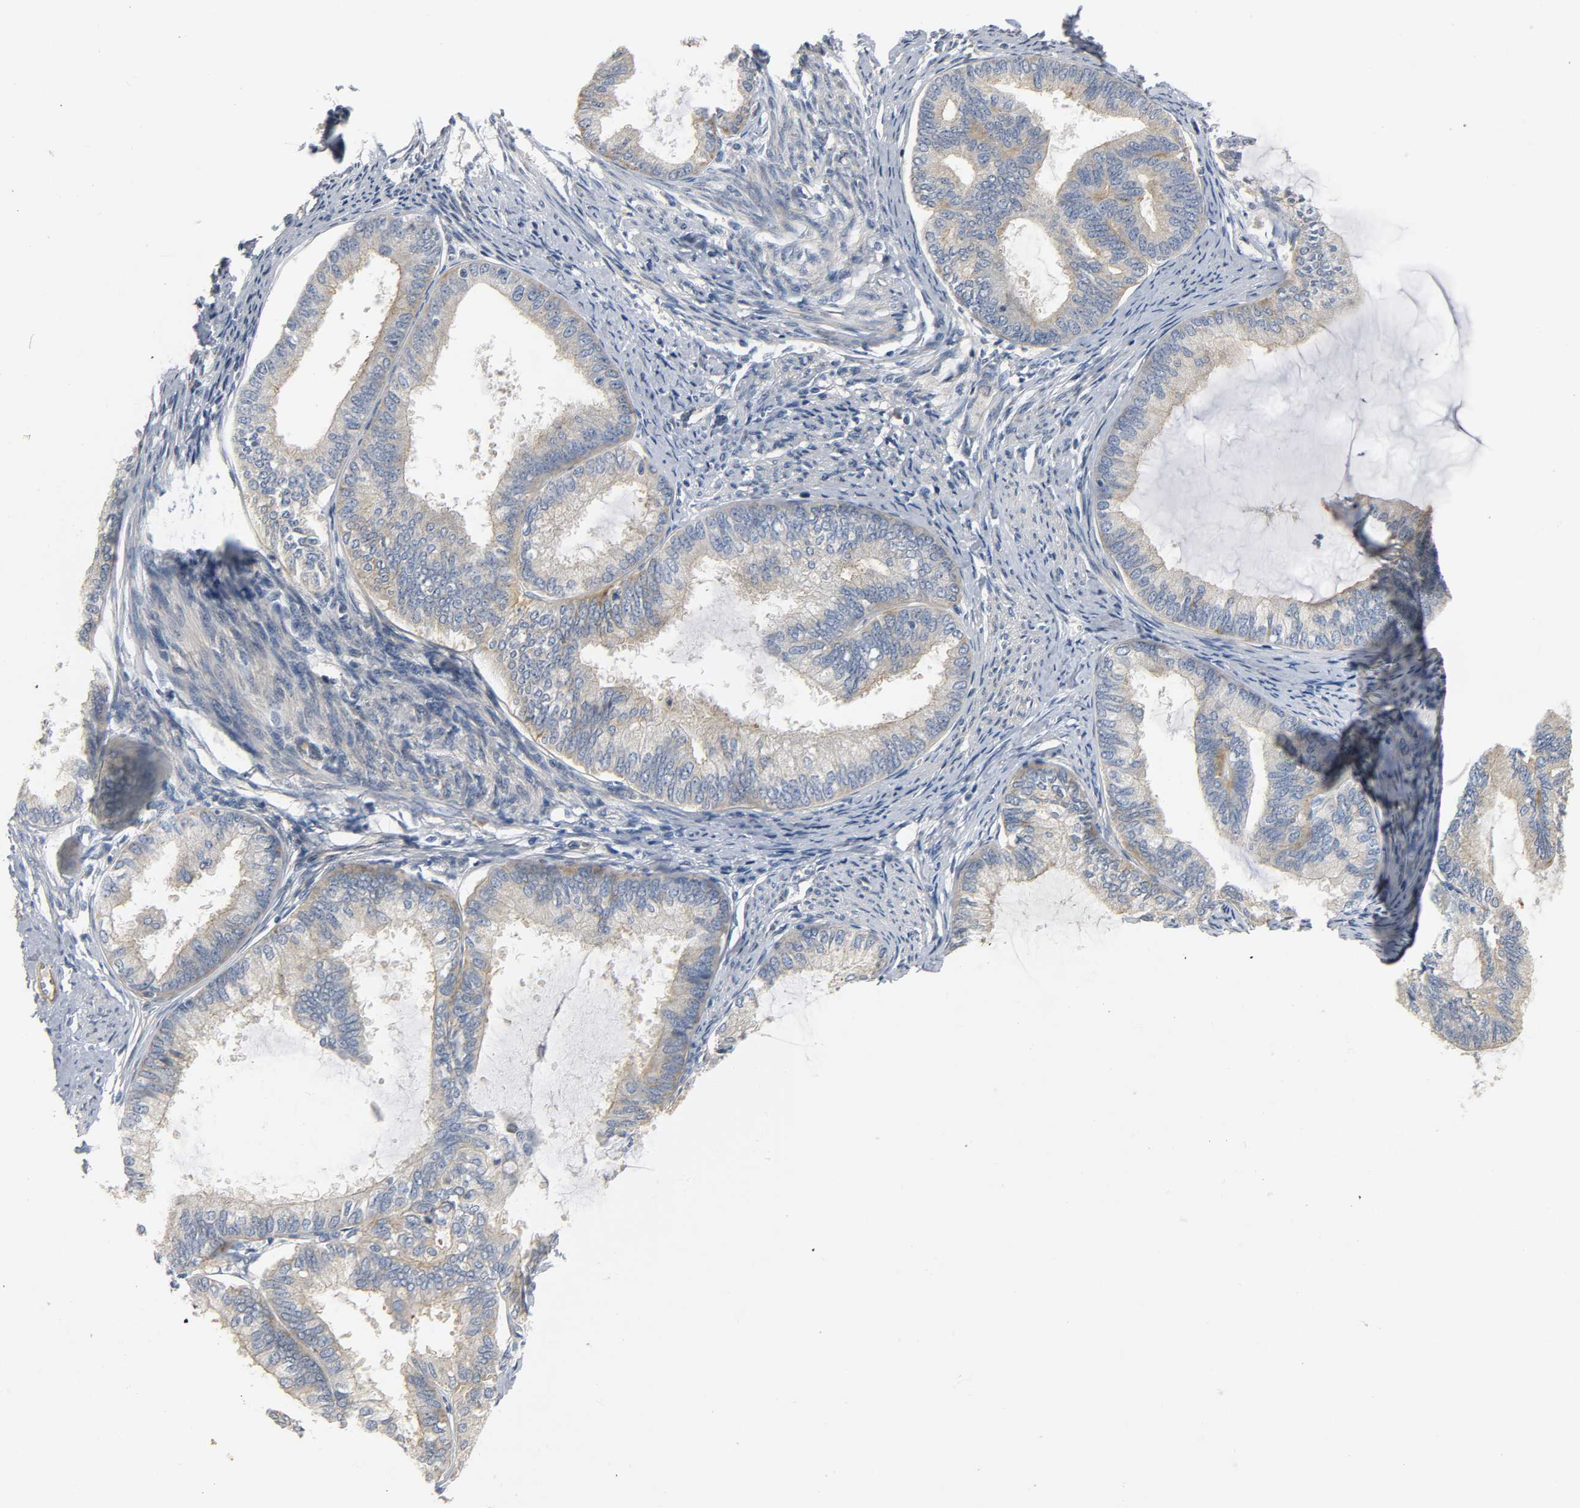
{"staining": {"intensity": "moderate", "quantity": "25%-75%", "location": "cytoplasmic/membranous"}, "tissue": "endometrial cancer", "cell_type": "Tumor cells", "image_type": "cancer", "snomed": [{"axis": "morphology", "description": "Adenocarcinoma, NOS"}, {"axis": "topography", "description": "Endometrium"}], "caption": "Immunohistochemistry (DAB (3,3'-diaminobenzidine)) staining of adenocarcinoma (endometrial) demonstrates moderate cytoplasmic/membranous protein staining in about 25%-75% of tumor cells. The staining is performed using DAB brown chromogen to label protein expression. The nuclei are counter-stained blue using hematoxylin.", "gene": "ARPC1A", "patient": {"sex": "female", "age": 86}}